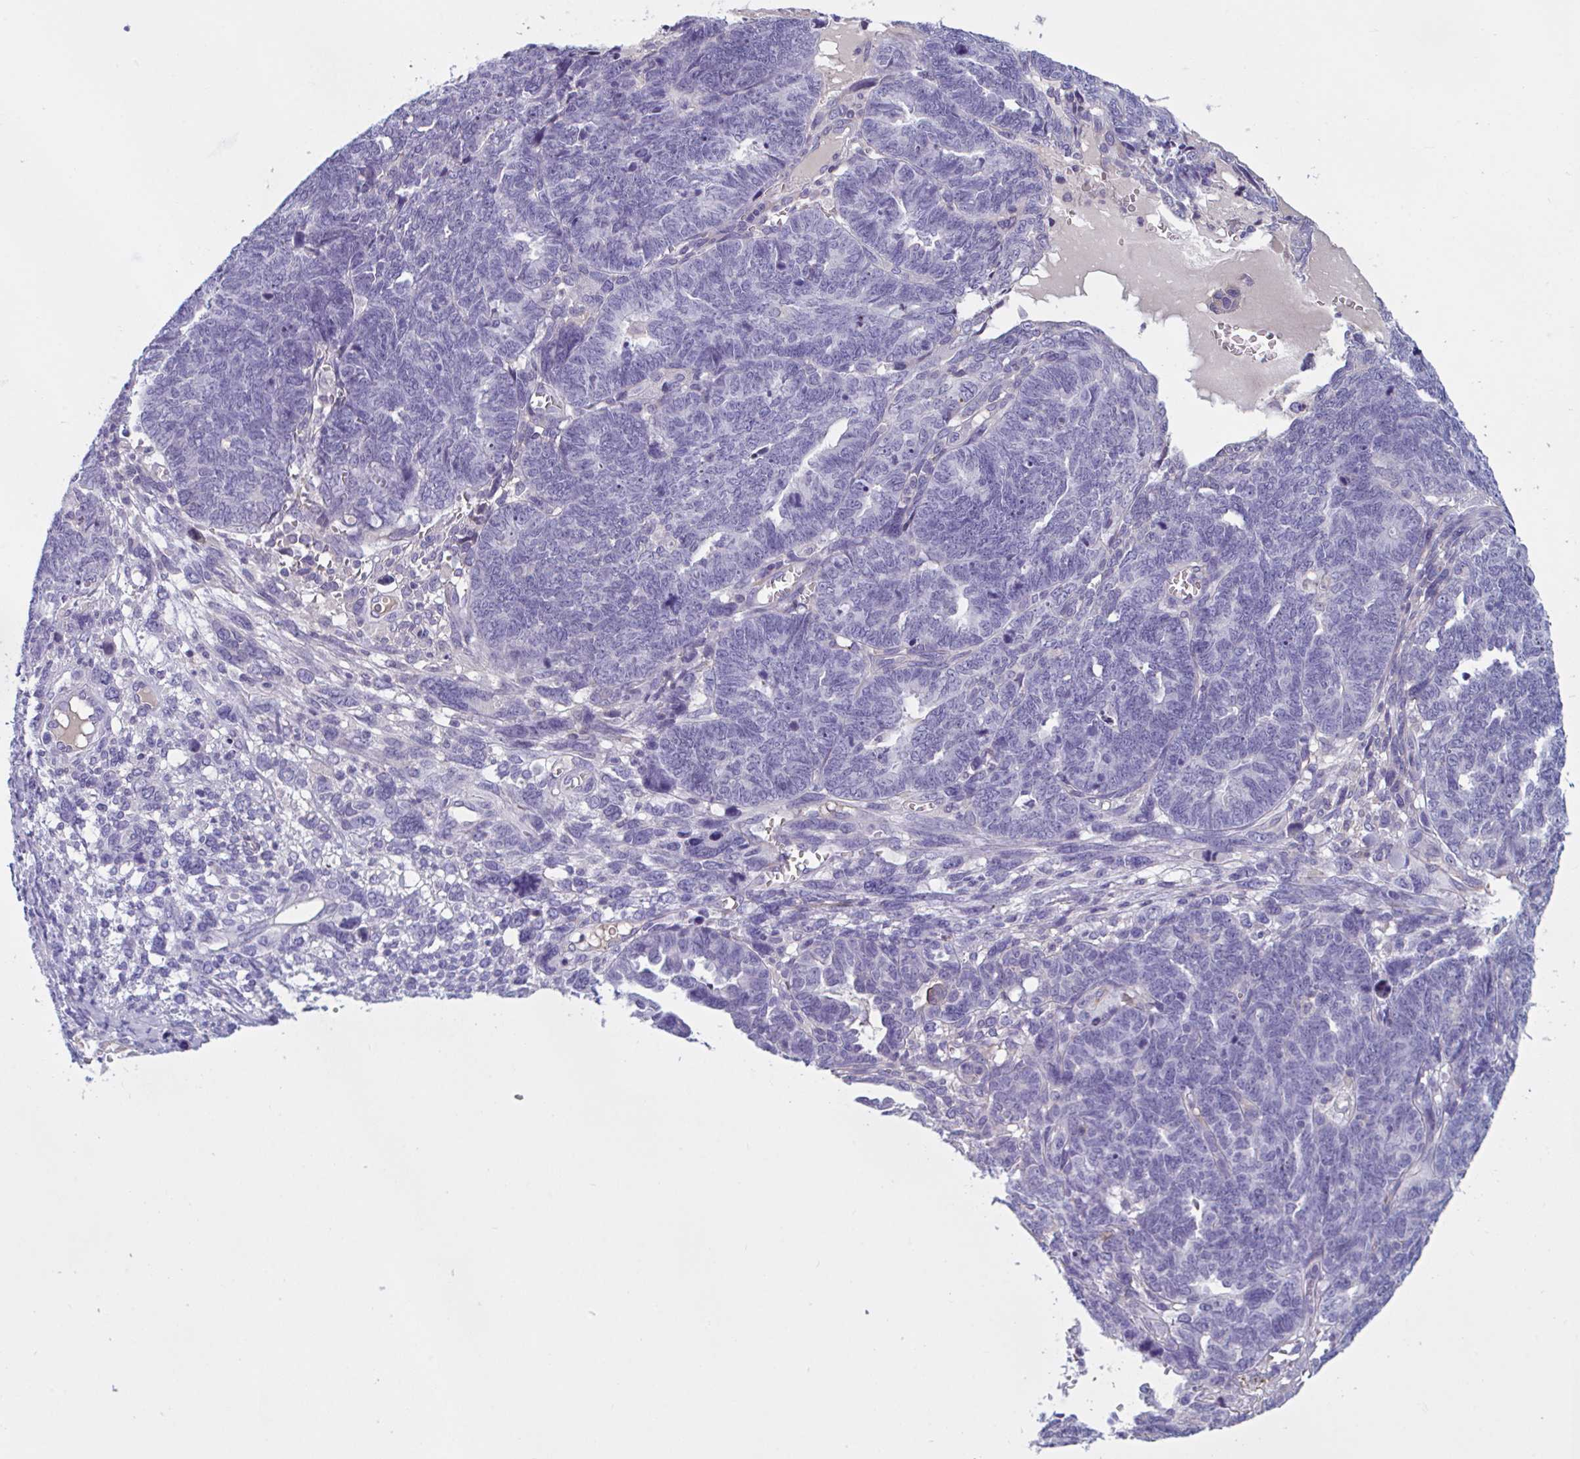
{"staining": {"intensity": "negative", "quantity": "none", "location": "none"}, "tissue": "ovarian cancer", "cell_type": "Tumor cells", "image_type": "cancer", "snomed": [{"axis": "morphology", "description": "Cystadenocarcinoma, serous, NOS"}, {"axis": "topography", "description": "Ovary"}], "caption": "This is an immunohistochemistry image of serous cystadenocarcinoma (ovarian). There is no positivity in tumor cells.", "gene": "MS4A14", "patient": {"sex": "female", "age": 79}}